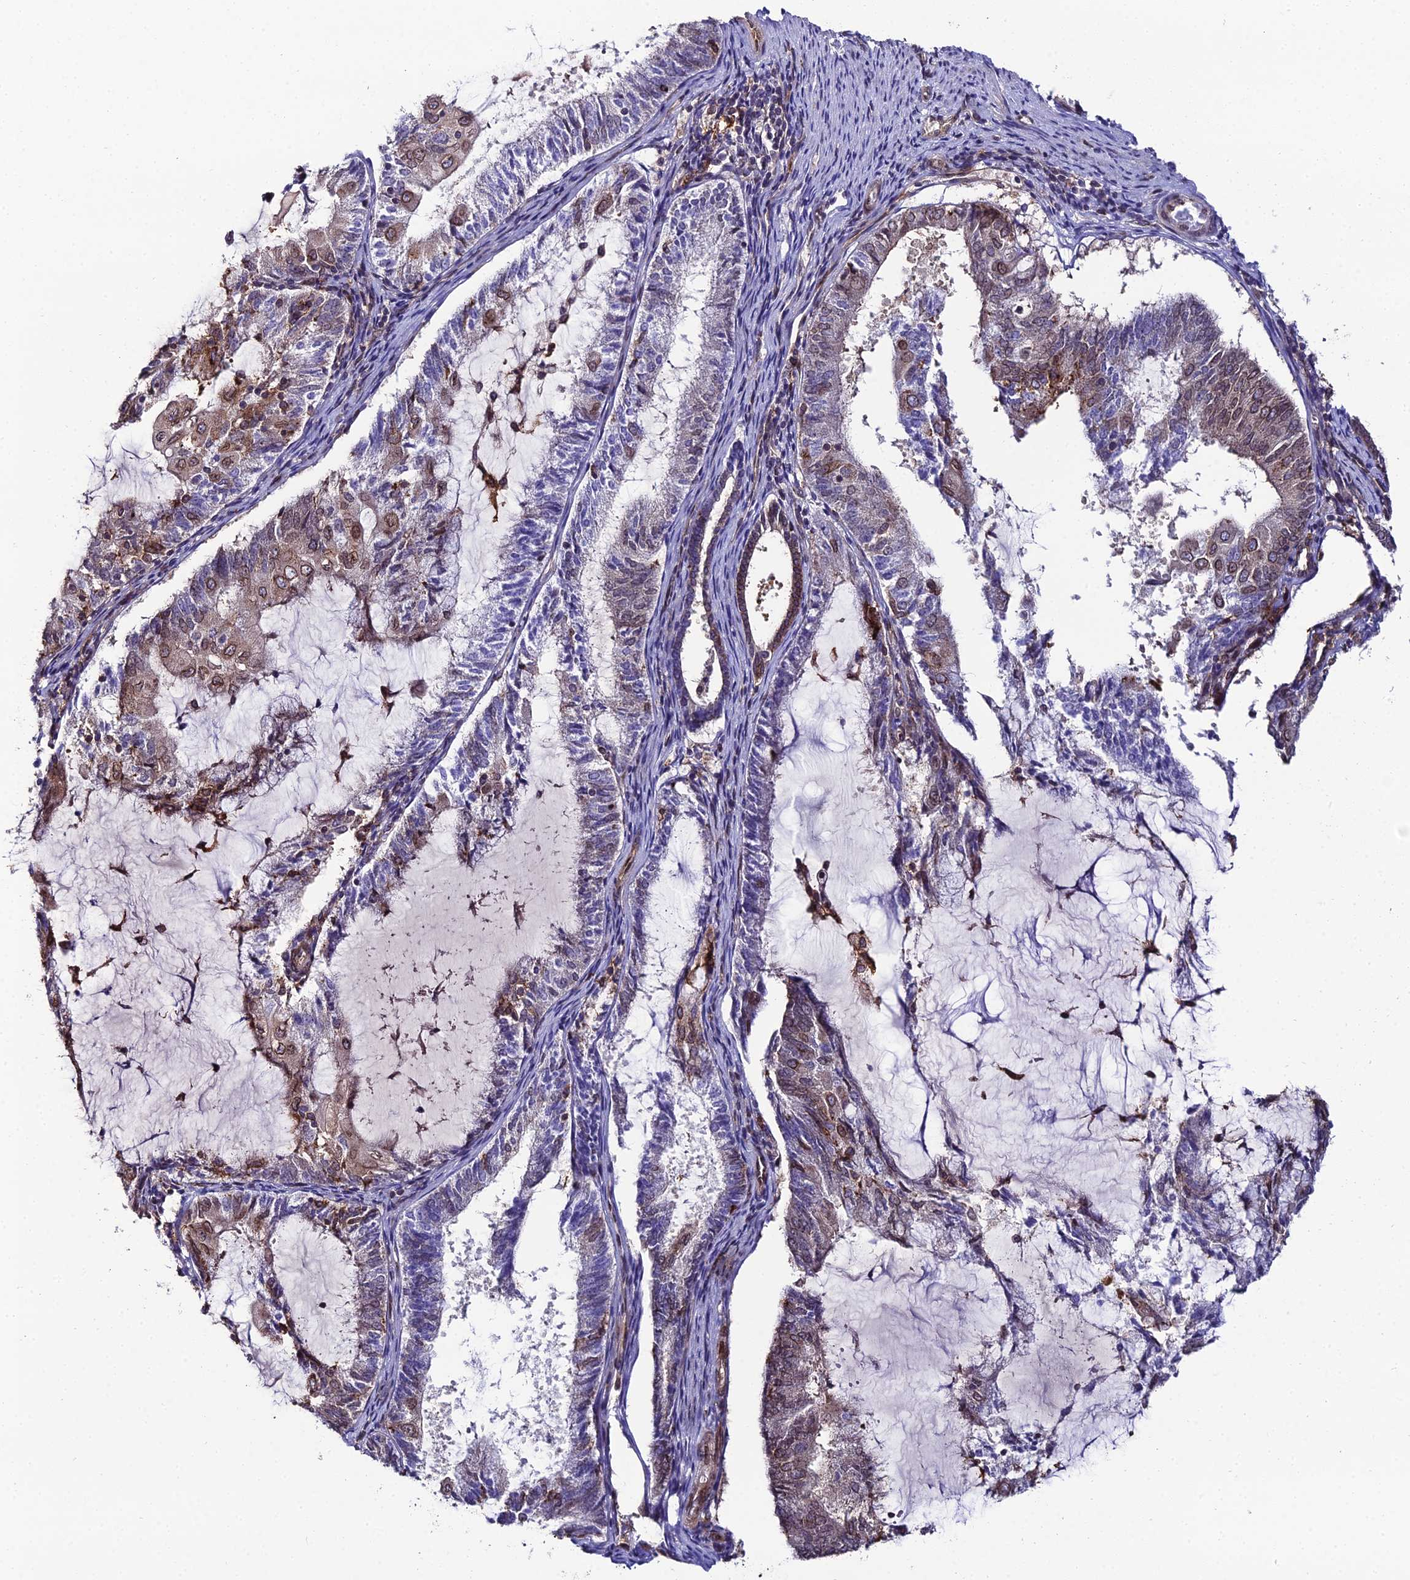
{"staining": {"intensity": "moderate", "quantity": "25%-75%", "location": "cytoplasmic/membranous,nuclear"}, "tissue": "endometrial cancer", "cell_type": "Tumor cells", "image_type": "cancer", "snomed": [{"axis": "morphology", "description": "Adenocarcinoma, NOS"}, {"axis": "topography", "description": "Endometrium"}], "caption": "Moderate cytoplasmic/membranous and nuclear protein positivity is present in about 25%-75% of tumor cells in endometrial cancer. The staining was performed using DAB (3,3'-diaminobenzidine) to visualize the protein expression in brown, while the nuclei were stained in blue with hematoxylin (Magnification: 20x).", "gene": "DDX19A", "patient": {"sex": "female", "age": 81}}